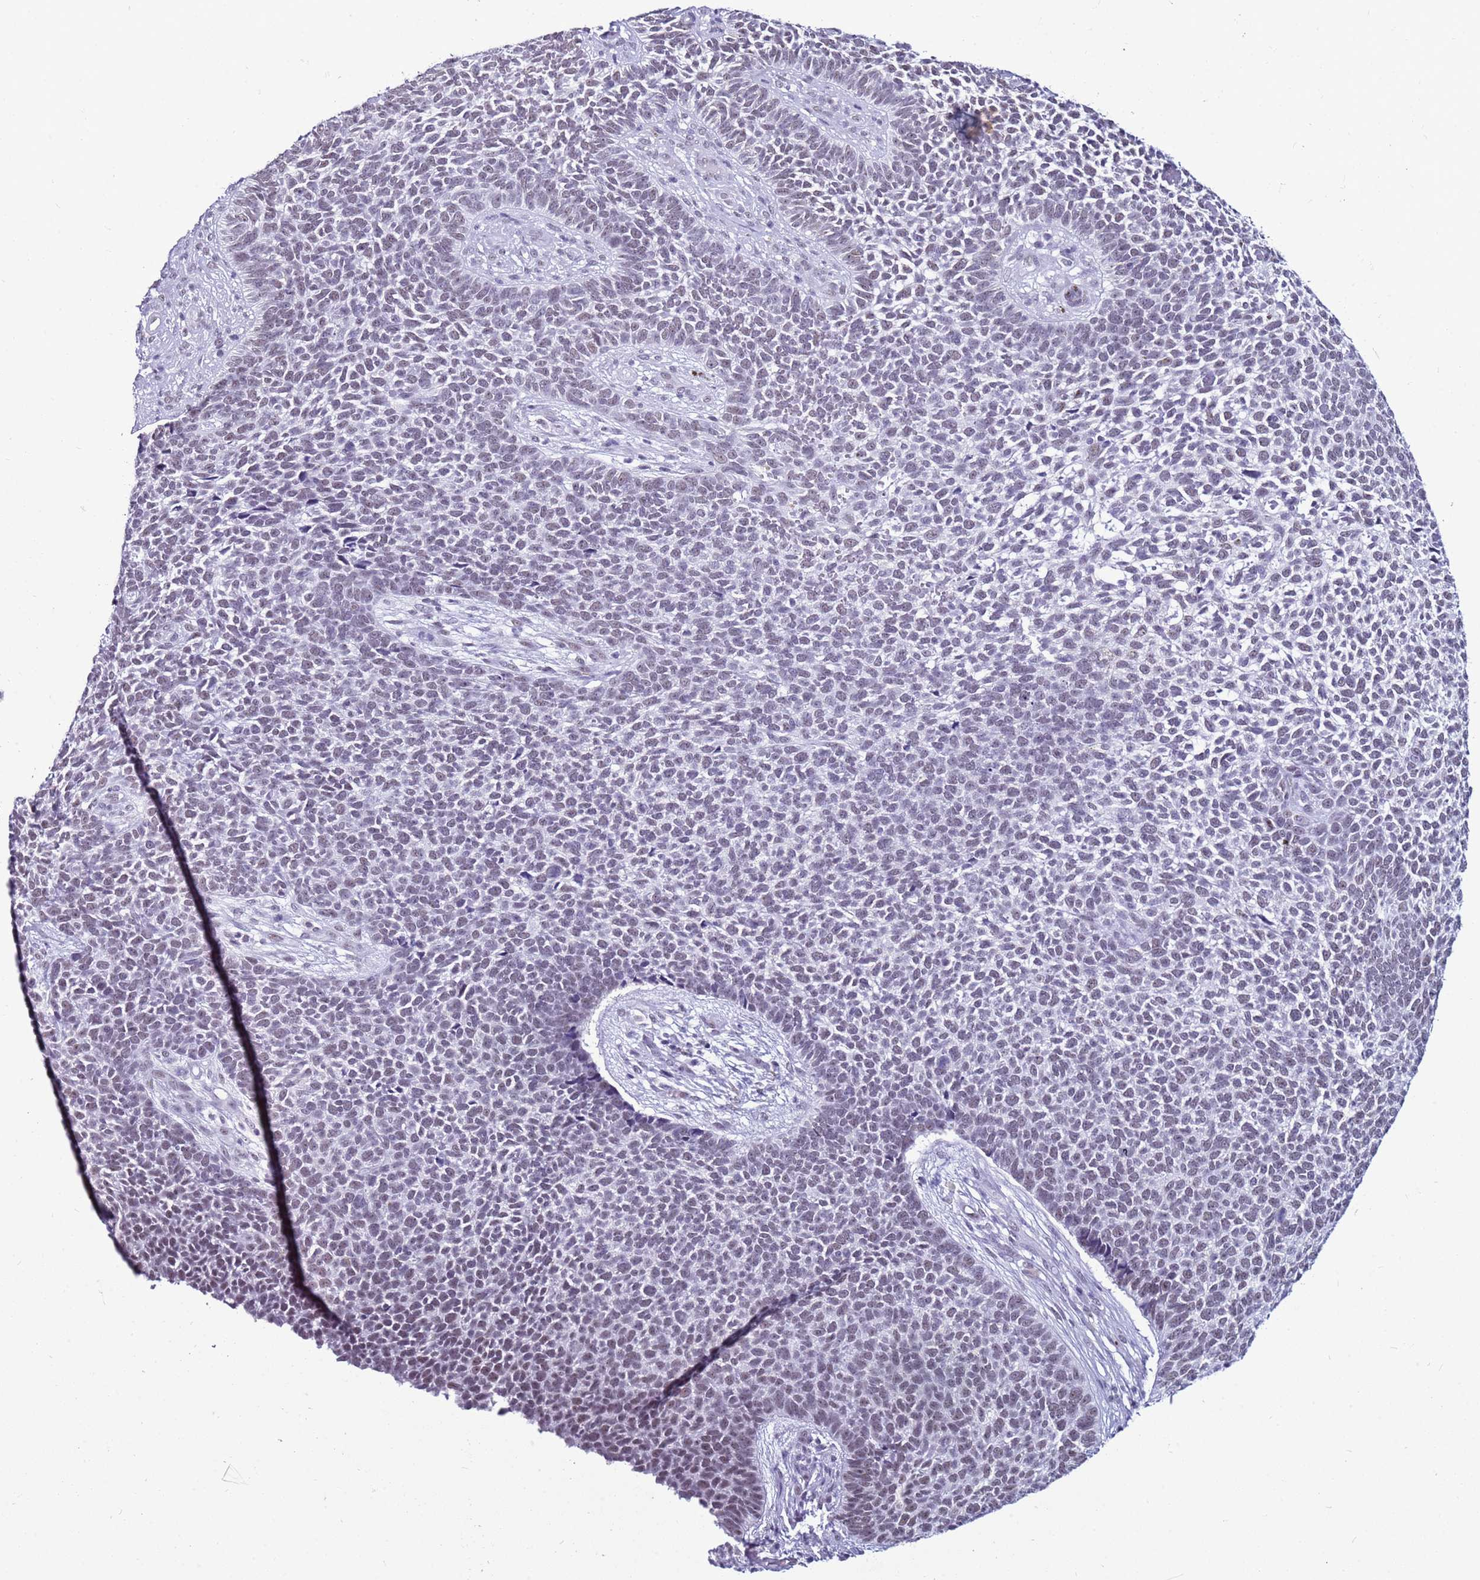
{"staining": {"intensity": "negative", "quantity": "none", "location": "none"}, "tissue": "skin cancer", "cell_type": "Tumor cells", "image_type": "cancer", "snomed": [{"axis": "morphology", "description": "Basal cell carcinoma"}, {"axis": "topography", "description": "Skin"}], "caption": "Tumor cells show no significant protein positivity in skin cancer.", "gene": "DHX15", "patient": {"sex": "female", "age": 84}}